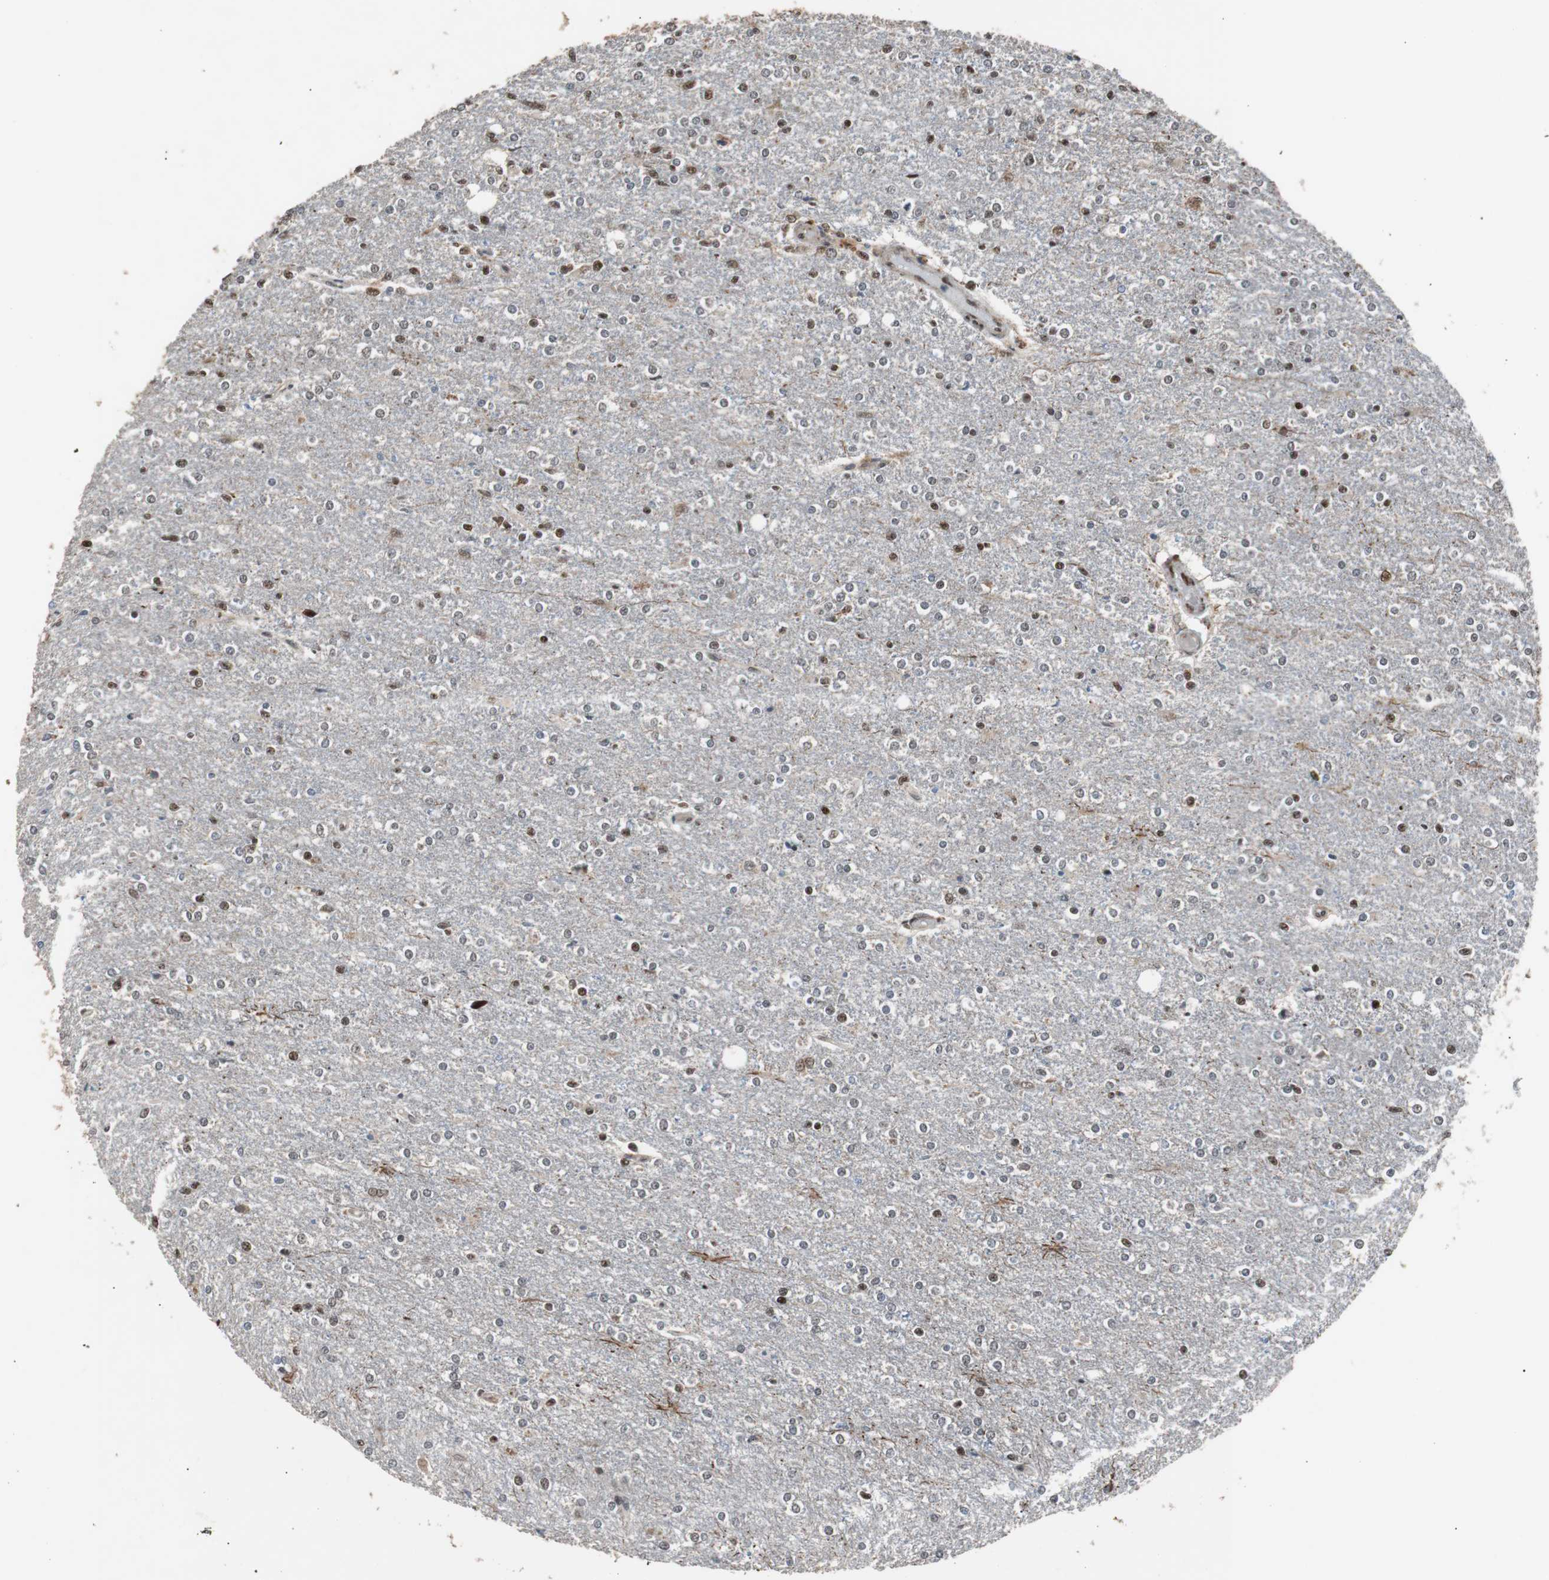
{"staining": {"intensity": "moderate", "quantity": "25%-75%", "location": "nuclear"}, "tissue": "glioma", "cell_type": "Tumor cells", "image_type": "cancer", "snomed": [{"axis": "morphology", "description": "Glioma, malignant, High grade"}, {"axis": "topography", "description": "Cerebral cortex"}], "caption": "The micrograph exhibits a brown stain indicating the presence of a protein in the nuclear of tumor cells in glioma.", "gene": "NBL1", "patient": {"sex": "male", "age": 76}}